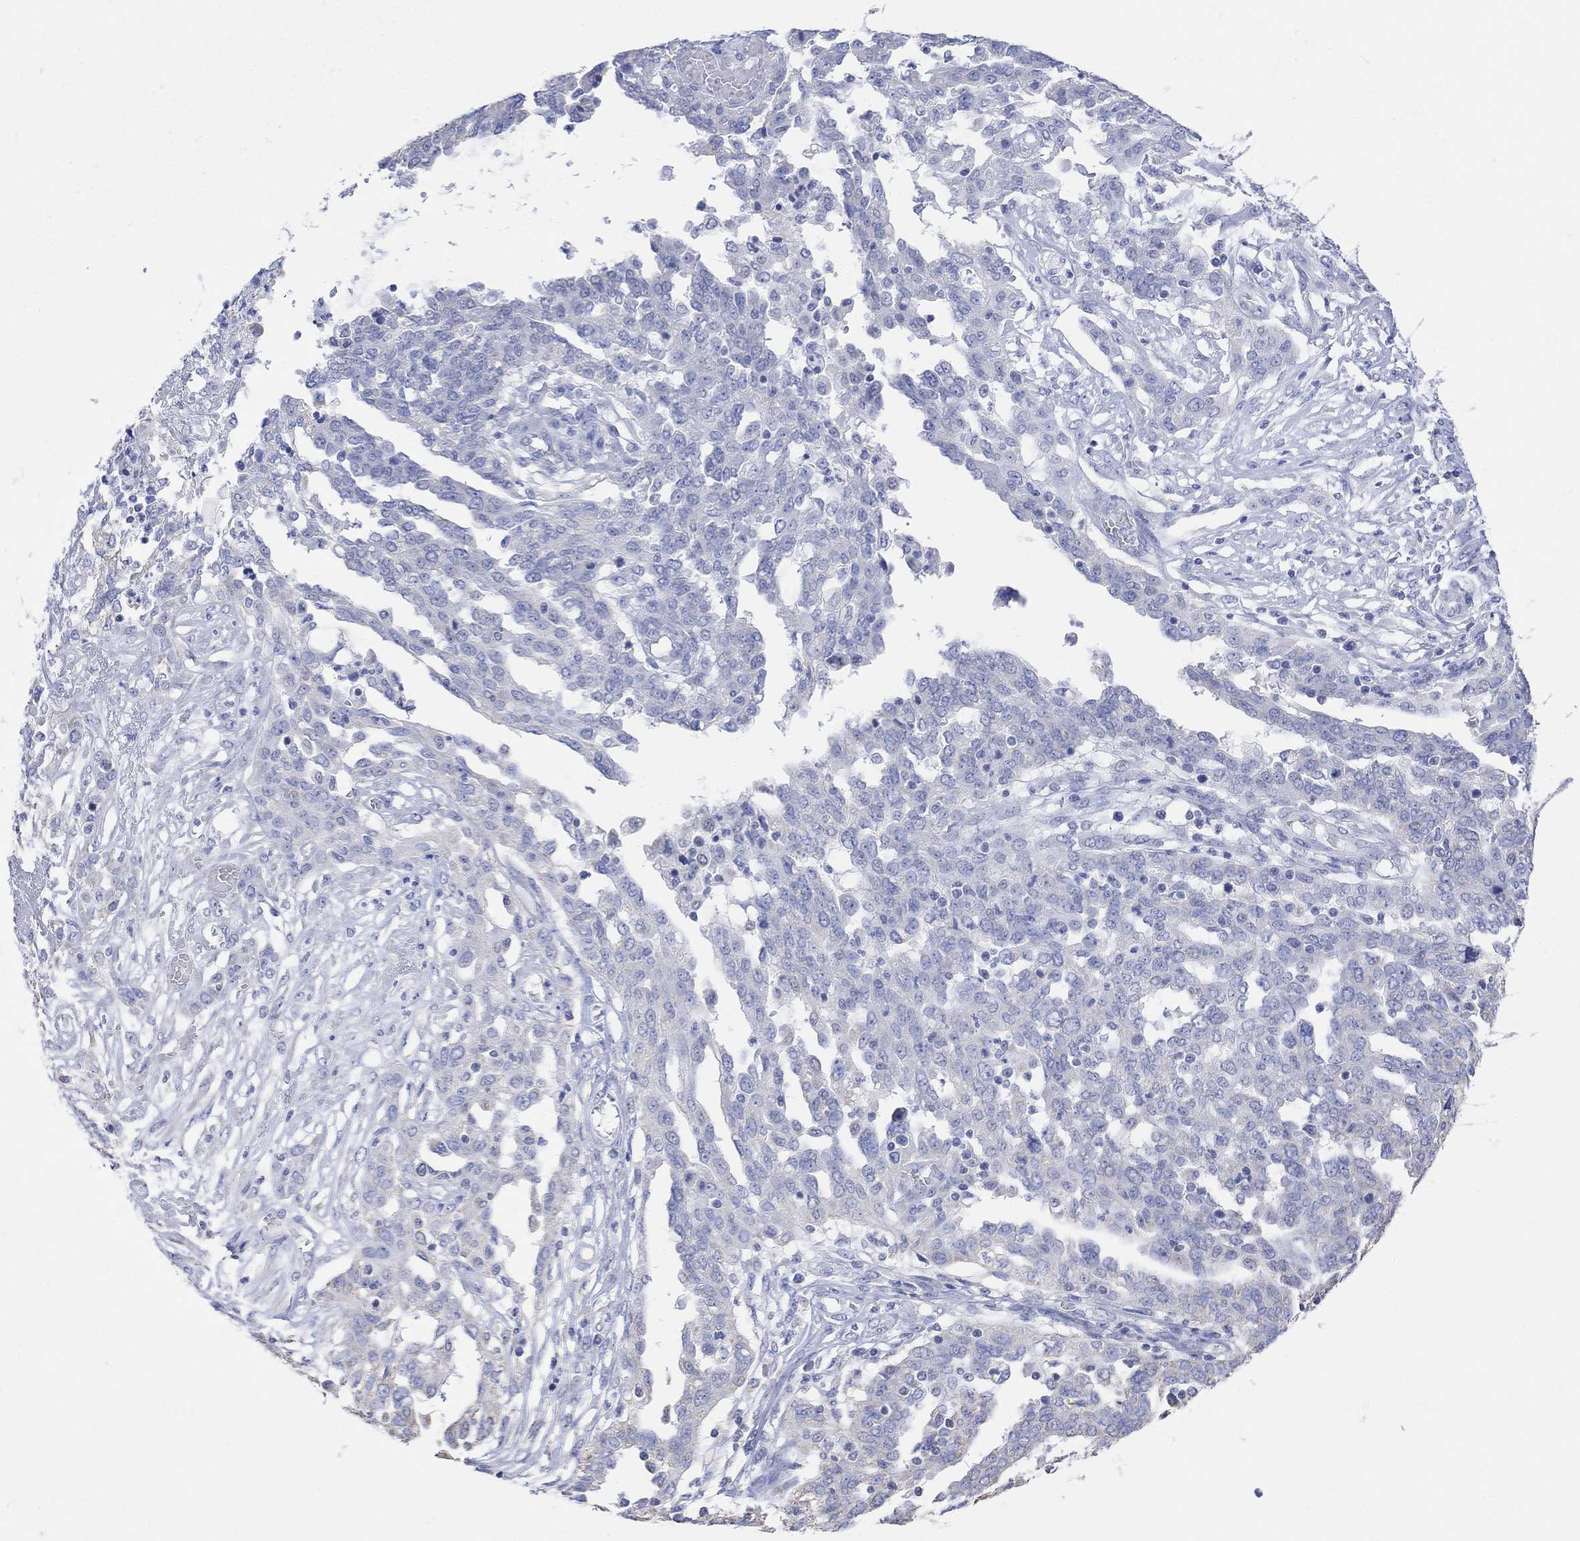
{"staining": {"intensity": "negative", "quantity": "none", "location": "none"}, "tissue": "ovarian cancer", "cell_type": "Tumor cells", "image_type": "cancer", "snomed": [{"axis": "morphology", "description": "Cystadenocarcinoma, serous, NOS"}, {"axis": "topography", "description": "Ovary"}], "caption": "The histopathology image shows no significant staining in tumor cells of serous cystadenocarcinoma (ovarian).", "gene": "SYT12", "patient": {"sex": "female", "age": 67}}